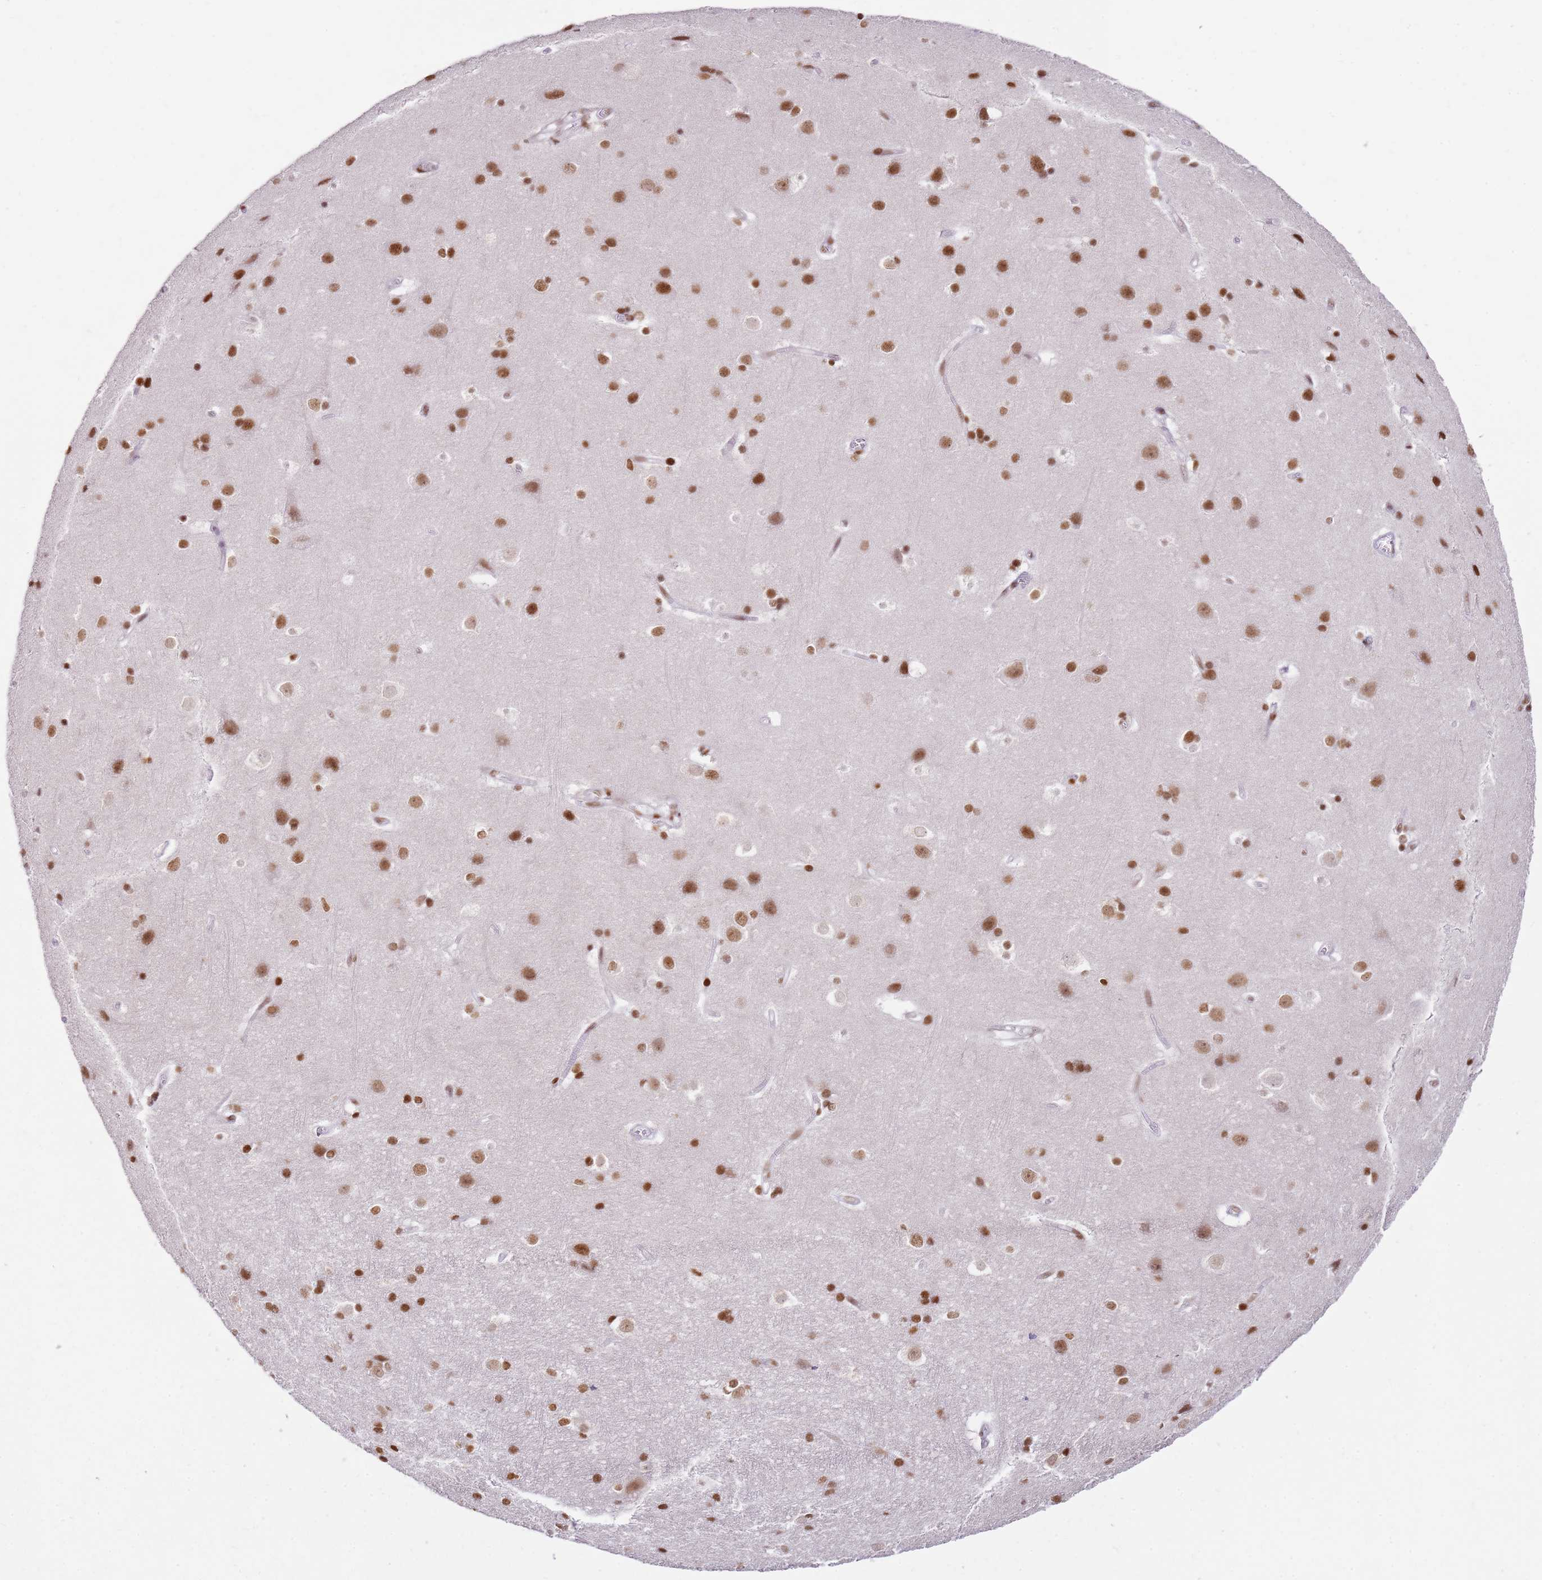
{"staining": {"intensity": "strong", "quantity": "25%-75%", "location": "nuclear"}, "tissue": "cerebral cortex", "cell_type": "Endothelial cells", "image_type": "normal", "snomed": [{"axis": "morphology", "description": "Normal tissue, NOS"}, {"axis": "topography", "description": "Cerebral cortex"}], "caption": "Protein staining exhibits strong nuclear expression in about 25%-75% of endothelial cells in benign cerebral cortex.", "gene": "PHC2", "patient": {"sex": "male", "age": 54}}